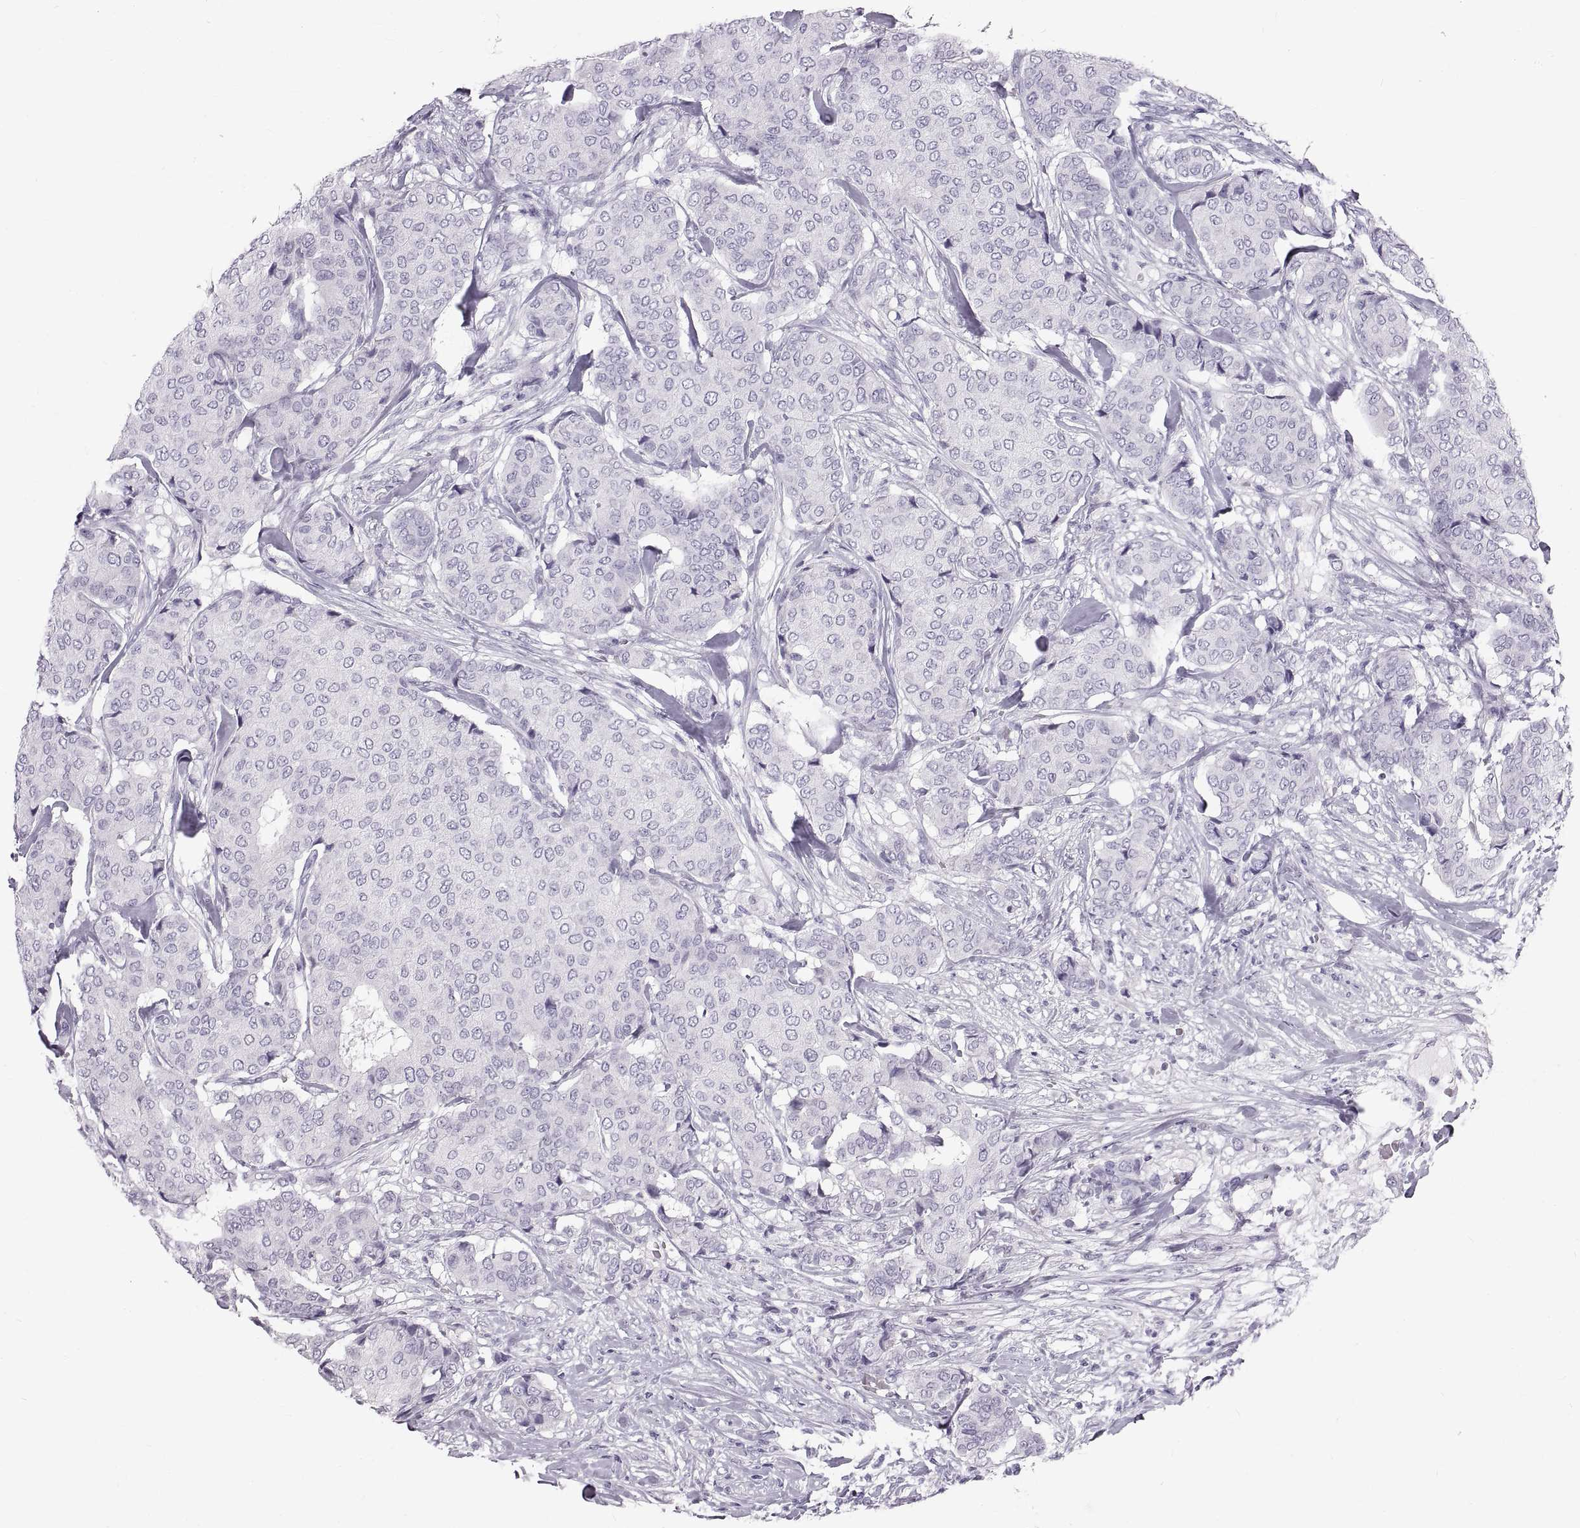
{"staining": {"intensity": "negative", "quantity": "none", "location": "none"}, "tissue": "breast cancer", "cell_type": "Tumor cells", "image_type": "cancer", "snomed": [{"axis": "morphology", "description": "Duct carcinoma"}, {"axis": "topography", "description": "Breast"}], "caption": "A micrograph of breast intraductal carcinoma stained for a protein demonstrates no brown staining in tumor cells.", "gene": "WFDC8", "patient": {"sex": "female", "age": 75}}